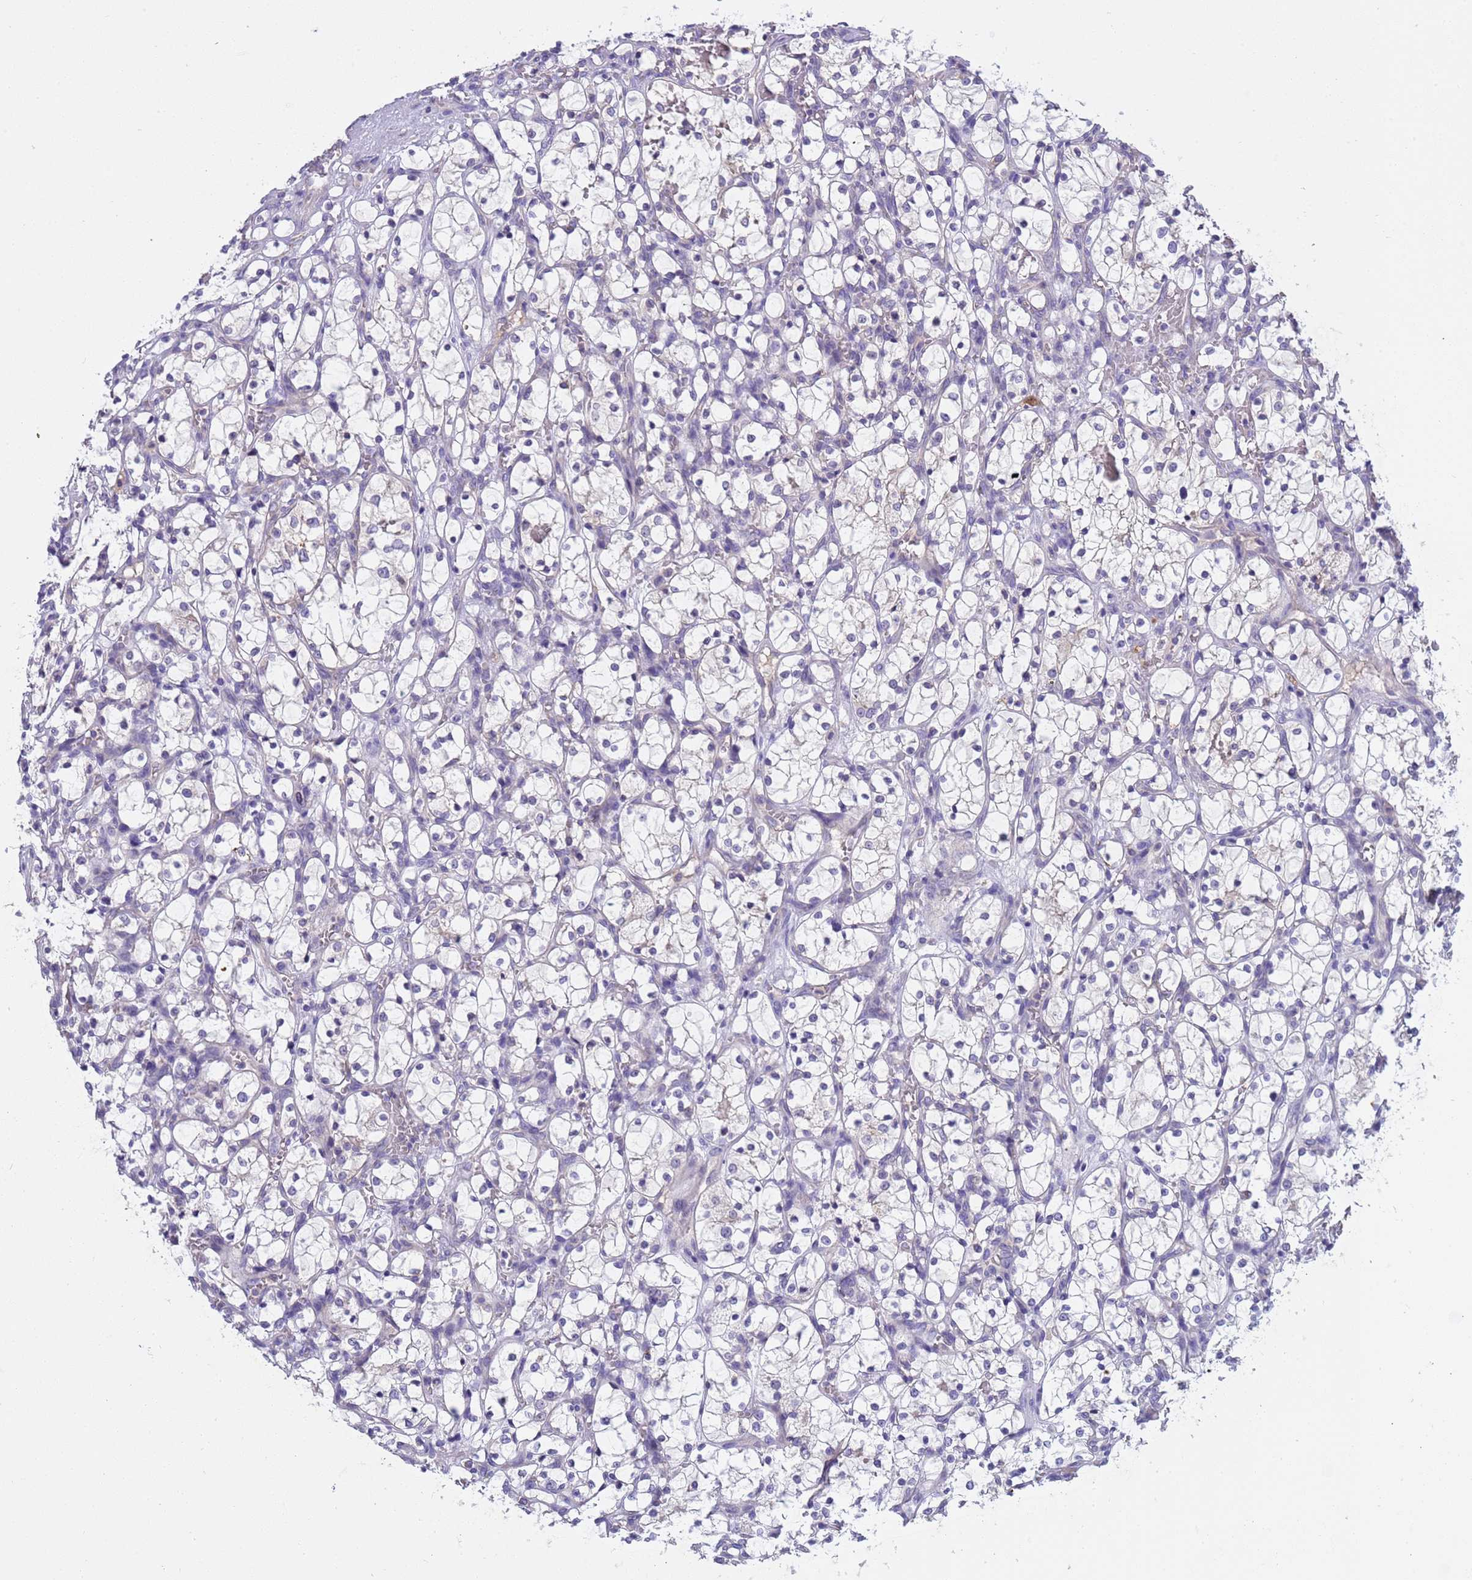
{"staining": {"intensity": "negative", "quantity": "none", "location": "none"}, "tissue": "renal cancer", "cell_type": "Tumor cells", "image_type": "cancer", "snomed": [{"axis": "morphology", "description": "Adenocarcinoma, NOS"}, {"axis": "topography", "description": "Kidney"}], "caption": "High power microscopy histopathology image of an immunohistochemistry histopathology image of renal cancer (adenocarcinoma), revealing no significant expression in tumor cells.", "gene": "PLCXD3", "patient": {"sex": "female", "age": 69}}